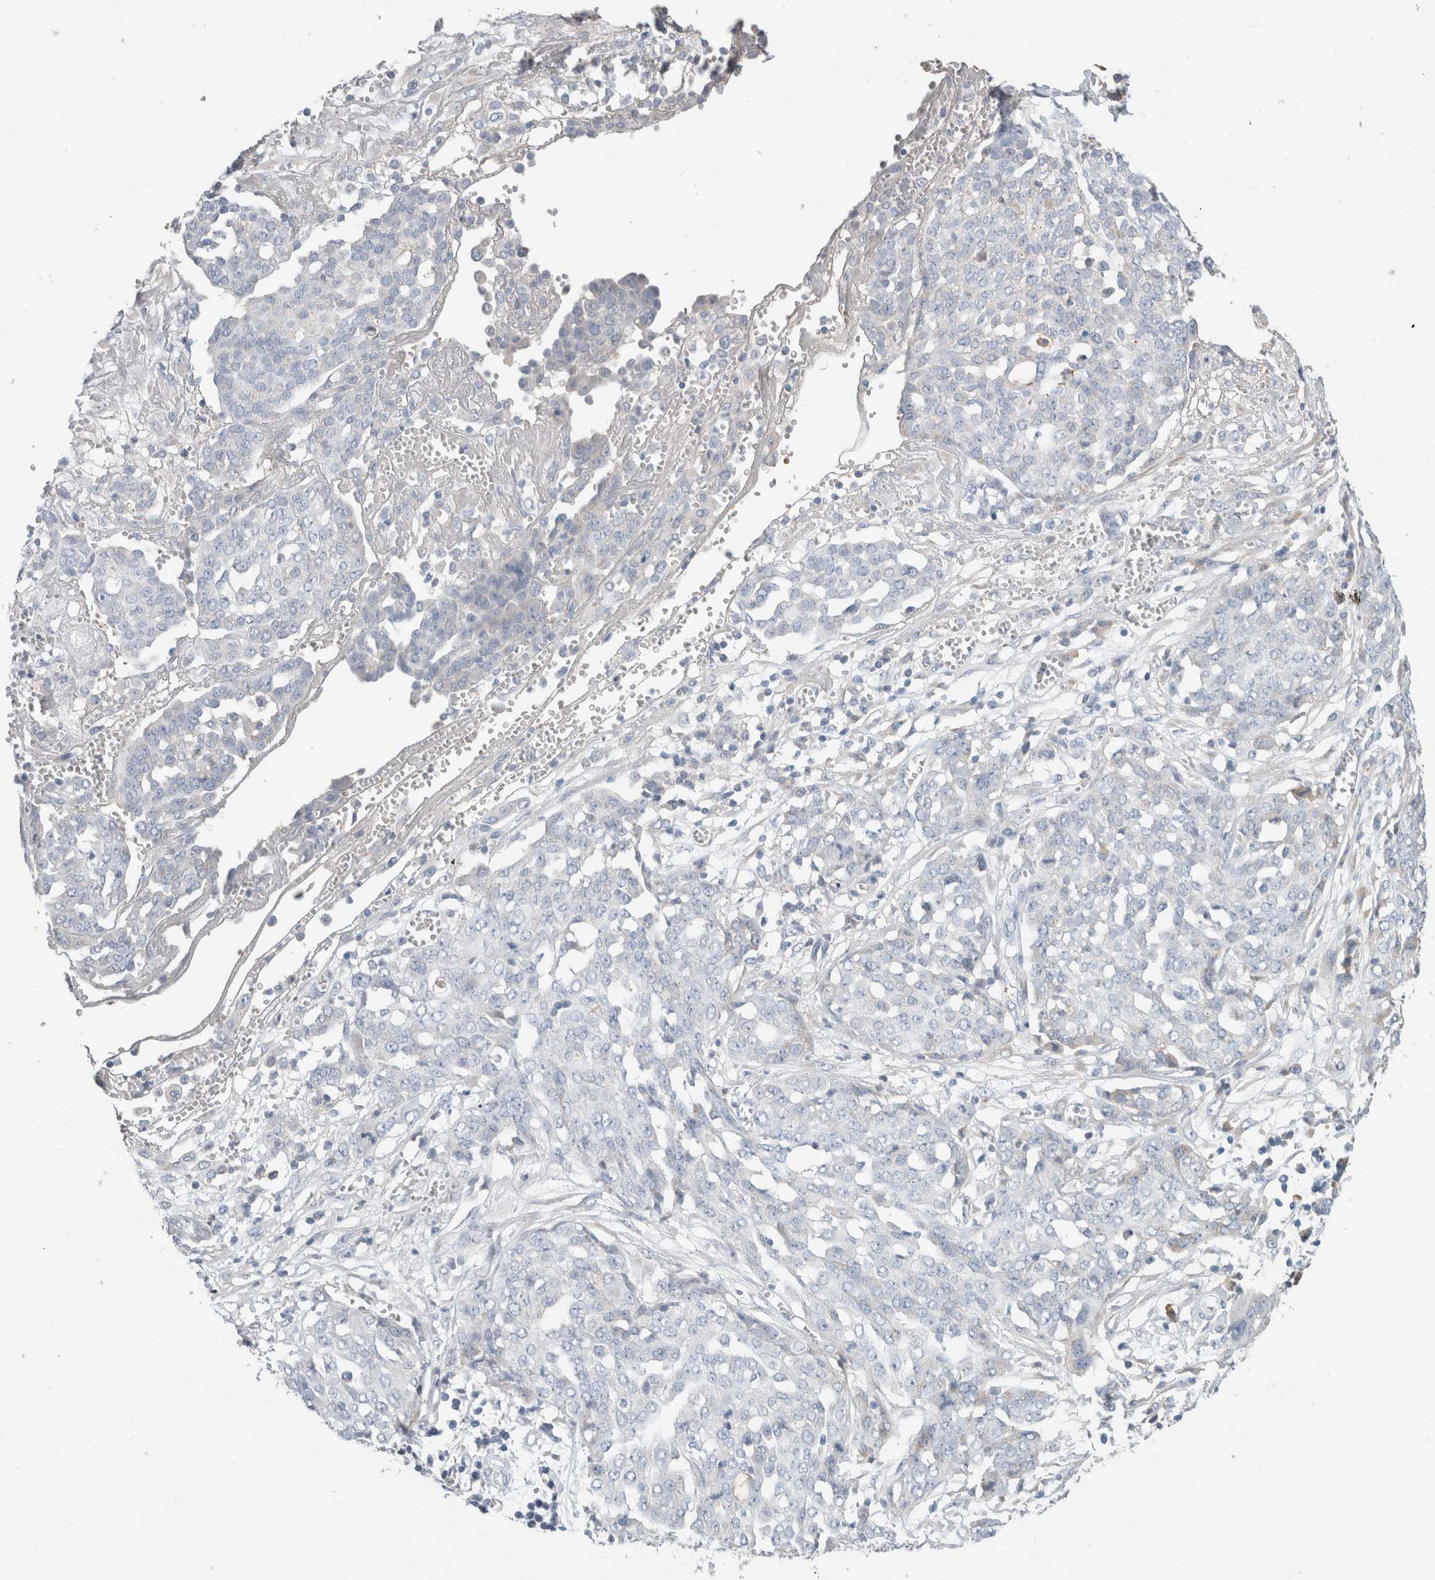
{"staining": {"intensity": "negative", "quantity": "none", "location": "none"}, "tissue": "ovarian cancer", "cell_type": "Tumor cells", "image_type": "cancer", "snomed": [{"axis": "morphology", "description": "Cystadenocarcinoma, serous, NOS"}, {"axis": "topography", "description": "Soft tissue"}, {"axis": "topography", "description": "Ovary"}], "caption": "High magnification brightfield microscopy of ovarian cancer (serous cystadenocarcinoma) stained with DAB (3,3'-diaminobenzidine) (brown) and counterstained with hematoxylin (blue): tumor cells show no significant positivity.", "gene": "SCGB1A1", "patient": {"sex": "female", "age": 57}}